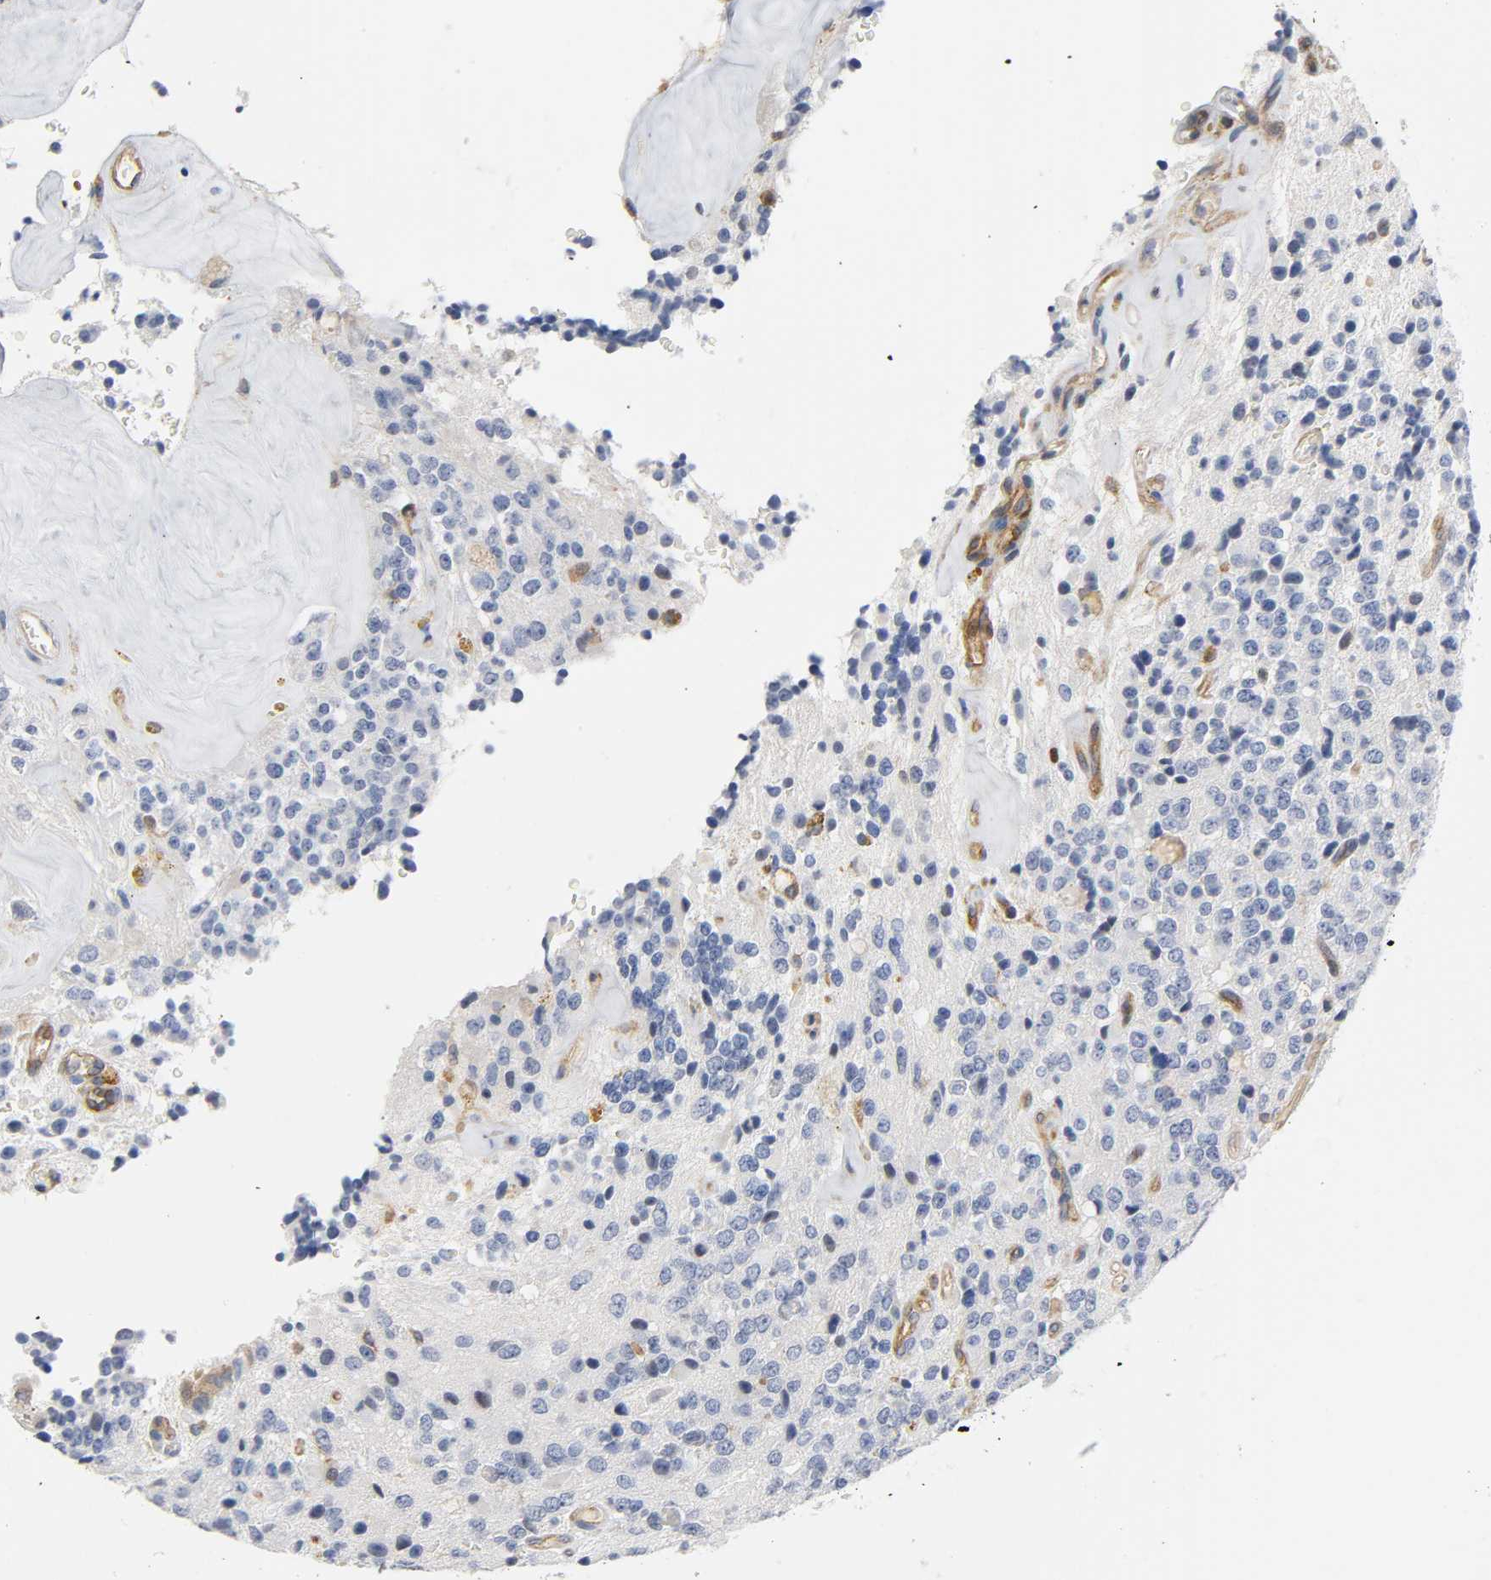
{"staining": {"intensity": "moderate", "quantity": "<25%", "location": "cytoplasmic/membranous"}, "tissue": "glioma", "cell_type": "Tumor cells", "image_type": "cancer", "snomed": [{"axis": "morphology", "description": "Glioma, malignant, High grade"}, {"axis": "topography", "description": "pancreas cauda"}], "caption": "IHC of human glioma demonstrates low levels of moderate cytoplasmic/membranous expression in approximately <25% of tumor cells.", "gene": "CD2AP", "patient": {"sex": "male", "age": 60}}